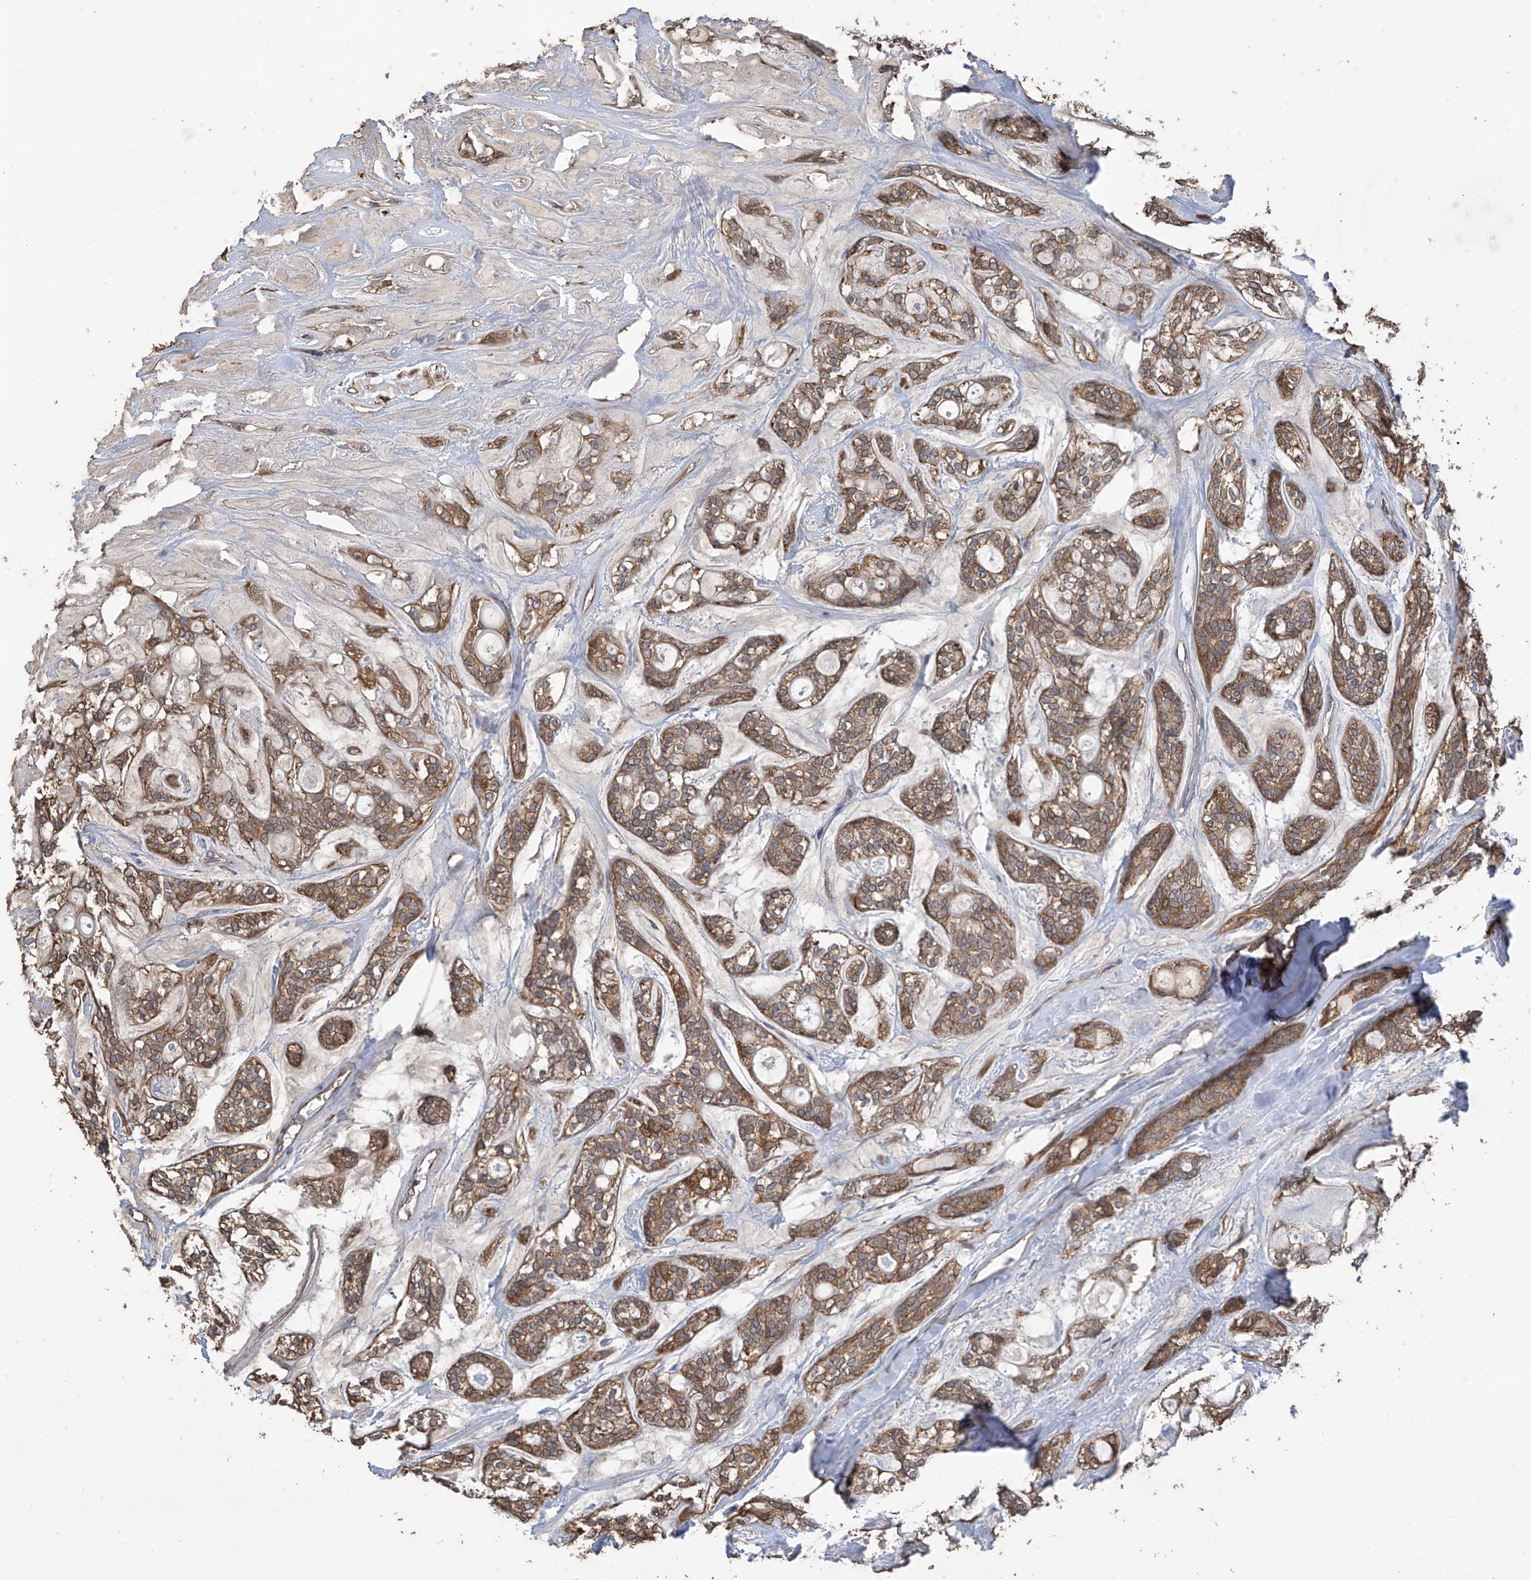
{"staining": {"intensity": "moderate", "quantity": ">75%", "location": "cytoplasmic/membranous"}, "tissue": "head and neck cancer", "cell_type": "Tumor cells", "image_type": "cancer", "snomed": [{"axis": "morphology", "description": "Adenocarcinoma, NOS"}, {"axis": "topography", "description": "Head-Neck"}], "caption": "Protein staining demonstrates moderate cytoplasmic/membranous expression in about >75% of tumor cells in adenocarcinoma (head and neck). (DAB (3,3'-diaminobenzidine) = brown stain, brightfield microscopy at high magnification).", "gene": "PHACTR4", "patient": {"sex": "male", "age": 66}}